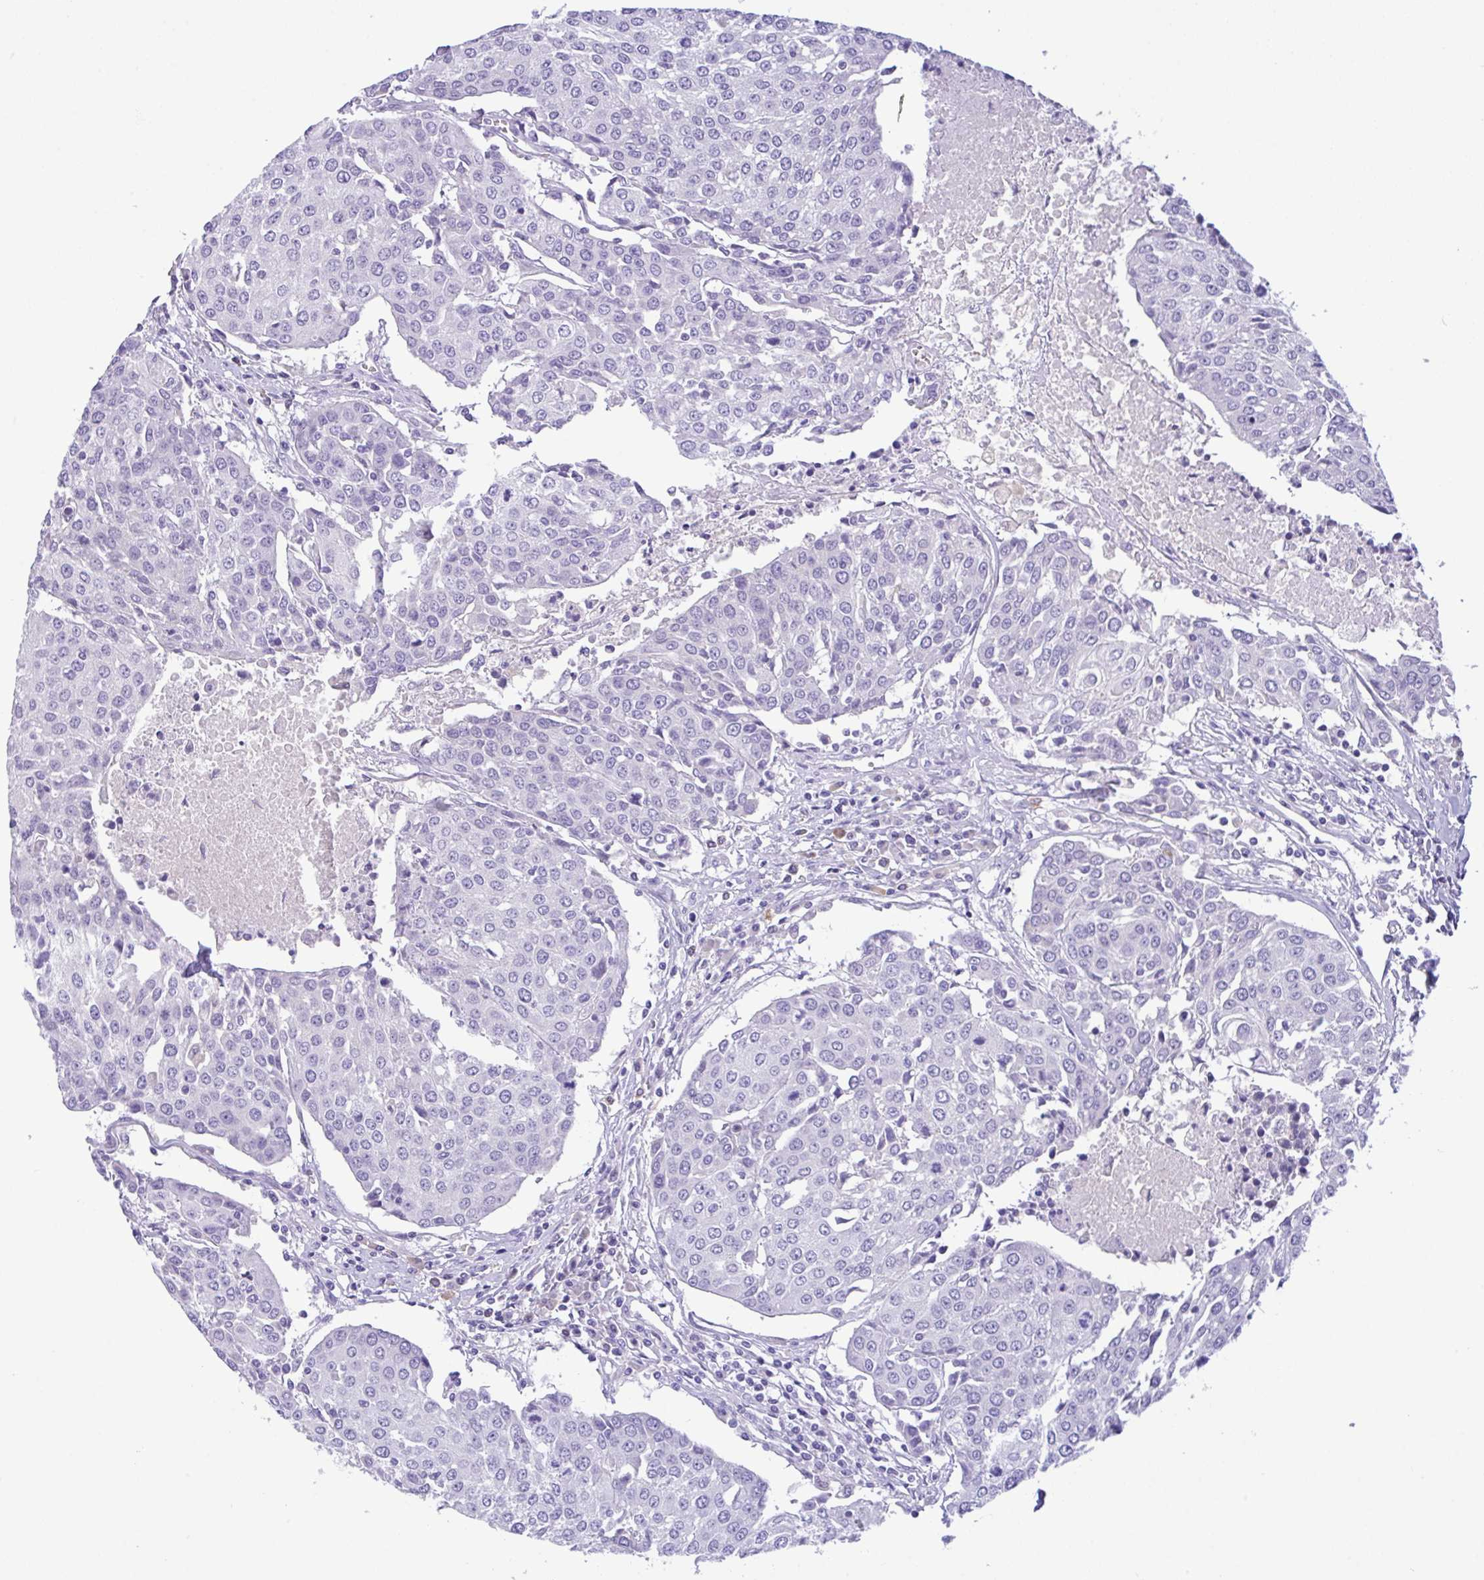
{"staining": {"intensity": "negative", "quantity": "none", "location": "none"}, "tissue": "urothelial cancer", "cell_type": "Tumor cells", "image_type": "cancer", "snomed": [{"axis": "morphology", "description": "Urothelial carcinoma, High grade"}, {"axis": "topography", "description": "Urinary bladder"}], "caption": "IHC photomicrograph of human urothelial cancer stained for a protein (brown), which demonstrates no staining in tumor cells. (DAB (3,3'-diaminobenzidine) IHC, high magnification).", "gene": "NCF1", "patient": {"sex": "female", "age": 85}}